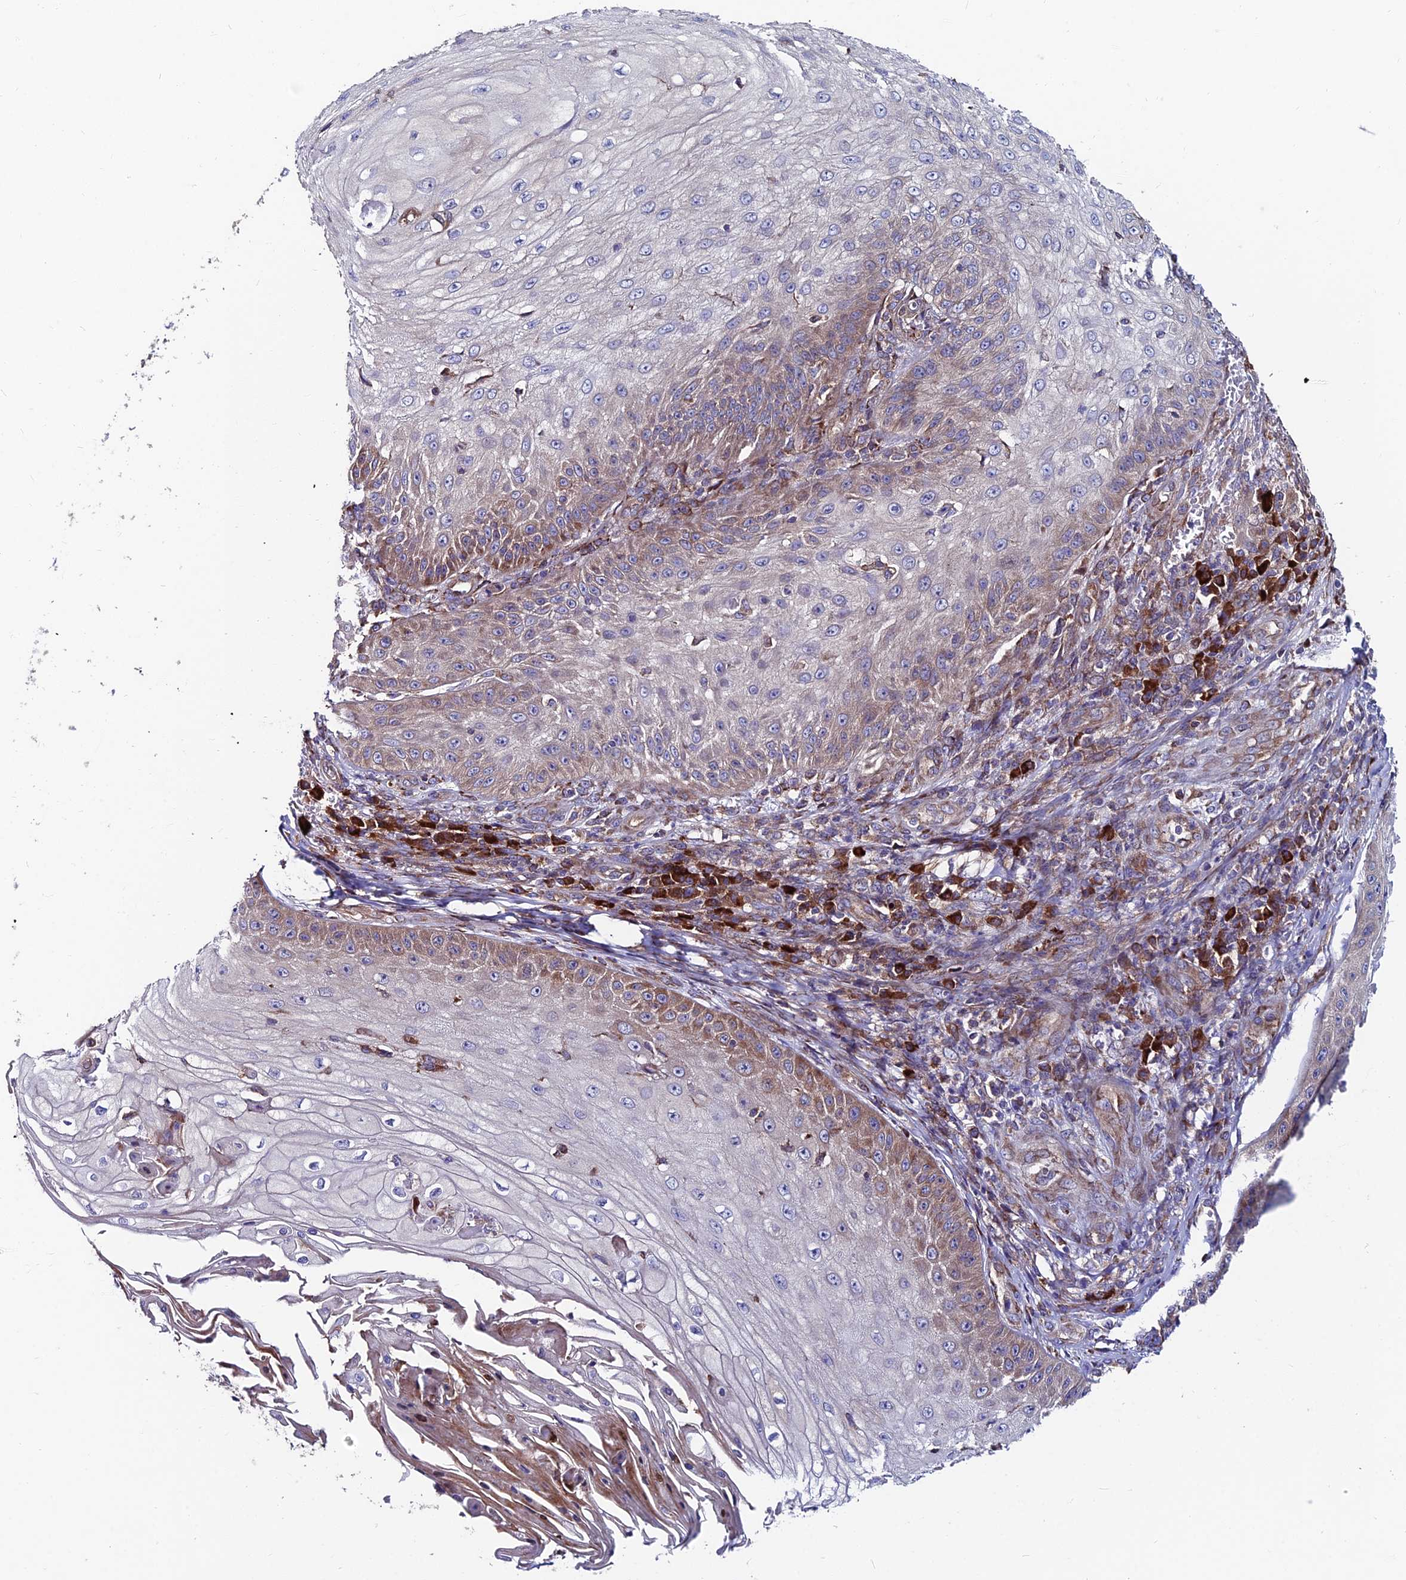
{"staining": {"intensity": "moderate", "quantity": "<25%", "location": "cytoplasmic/membranous"}, "tissue": "skin cancer", "cell_type": "Tumor cells", "image_type": "cancer", "snomed": [{"axis": "morphology", "description": "Squamous cell carcinoma, NOS"}, {"axis": "topography", "description": "Skin"}], "caption": "DAB (3,3'-diaminobenzidine) immunohistochemical staining of human squamous cell carcinoma (skin) exhibits moderate cytoplasmic/membranous protein positivity in about <25% of tumor cells.", "gene": "EIF3K", "patient": {"sex": "male", "age": 70}}